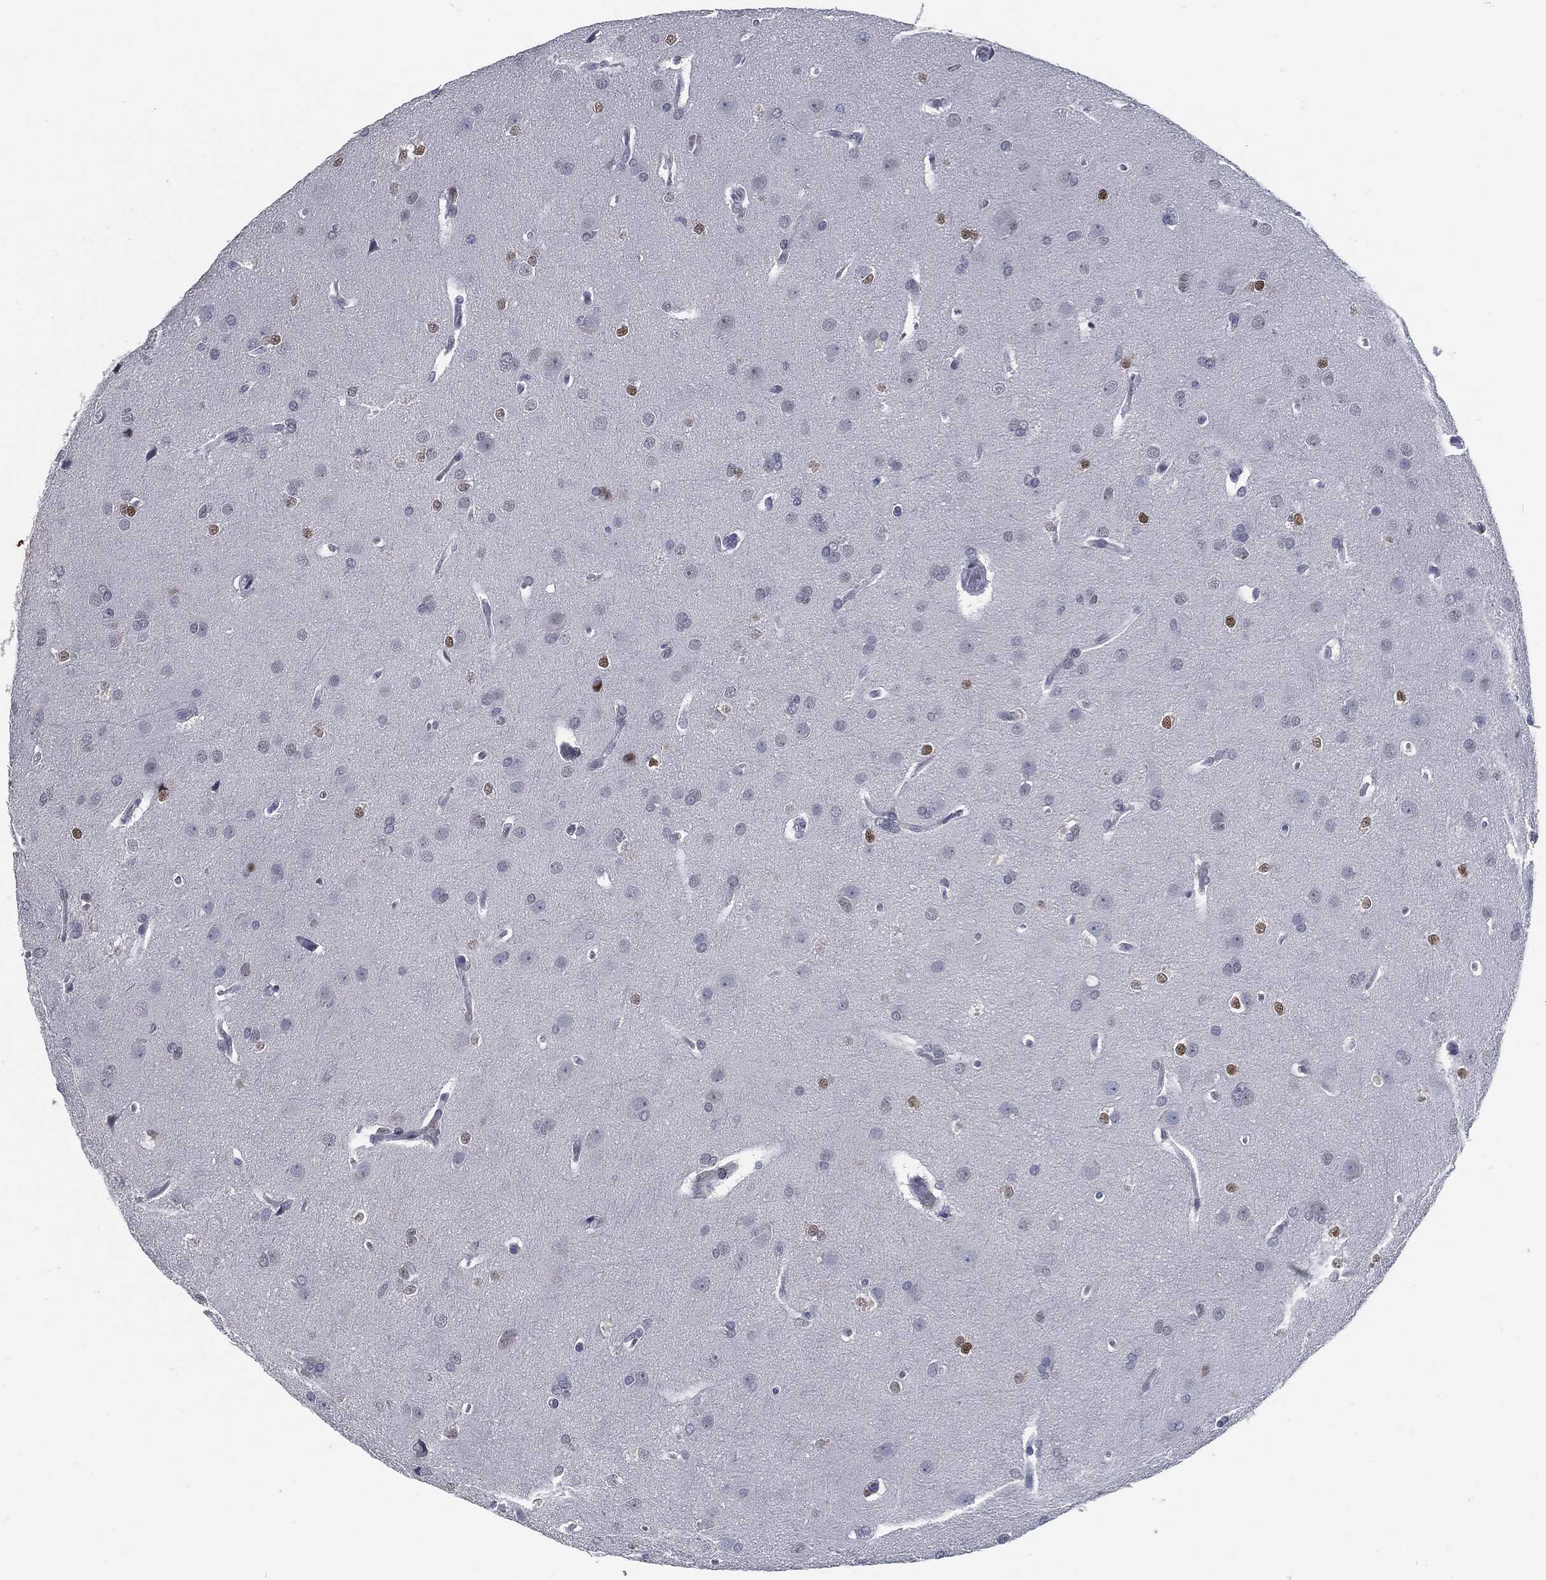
{"staining": {"intensity": "negative", "quantity": "none", "location": "none"}, "tissue": "glioma", "cell_type": "Tumor cells", "image_type": "cancer", "snomed": [{"axis": "morphology", "description": "Glioma, malignant, Low grade"}, {"axis": "topography", "description": "Brain"}], "caption": "DAB (3,3'-diaminobenzidine) immunohistochemical staining of malignant low-grade glioma exhibits no significant positivity in tumor cells.", "gene": "PROM1", "patient": {"sex": "female", "age": 32}}